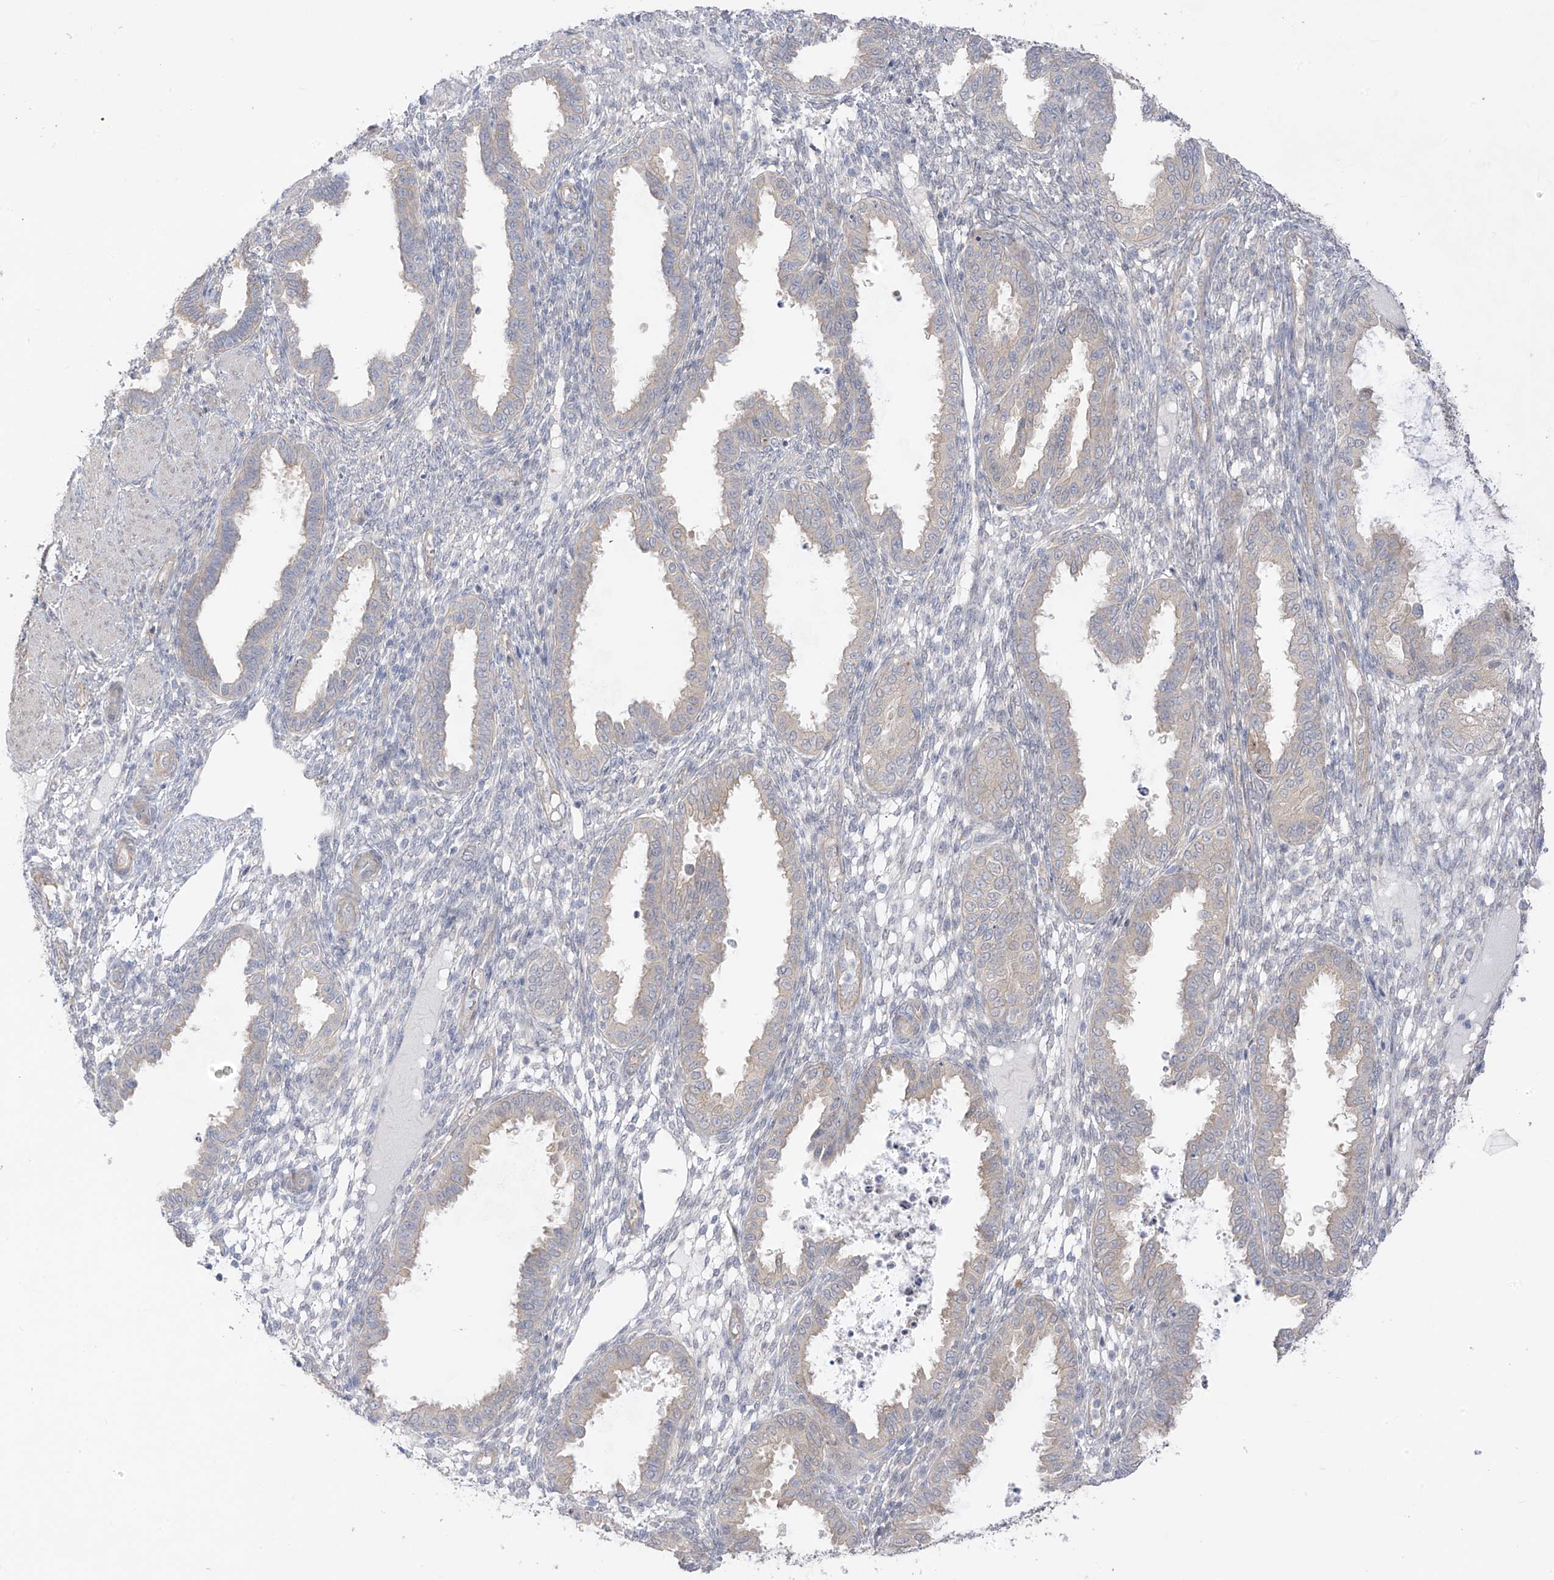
{"staining": {"intensity": "negative", "quantity": "none", "location": "none"}, "tissue": "endometrium", "cell_type": "Cells in endometrial stroma", "image_type": "normal", "snomed": [{"axis": "morphology", "description": "Normal tissue, NOS"}, {"axis": "topography", "description": "Endometrium"}], "caption": "Immunohistochemical staining of normal human endometrium demonstrates no significant positivity in cells in endometrial stroma.", "gene": "EIPR1", "patient": {"sex": "female", "age": 33}}